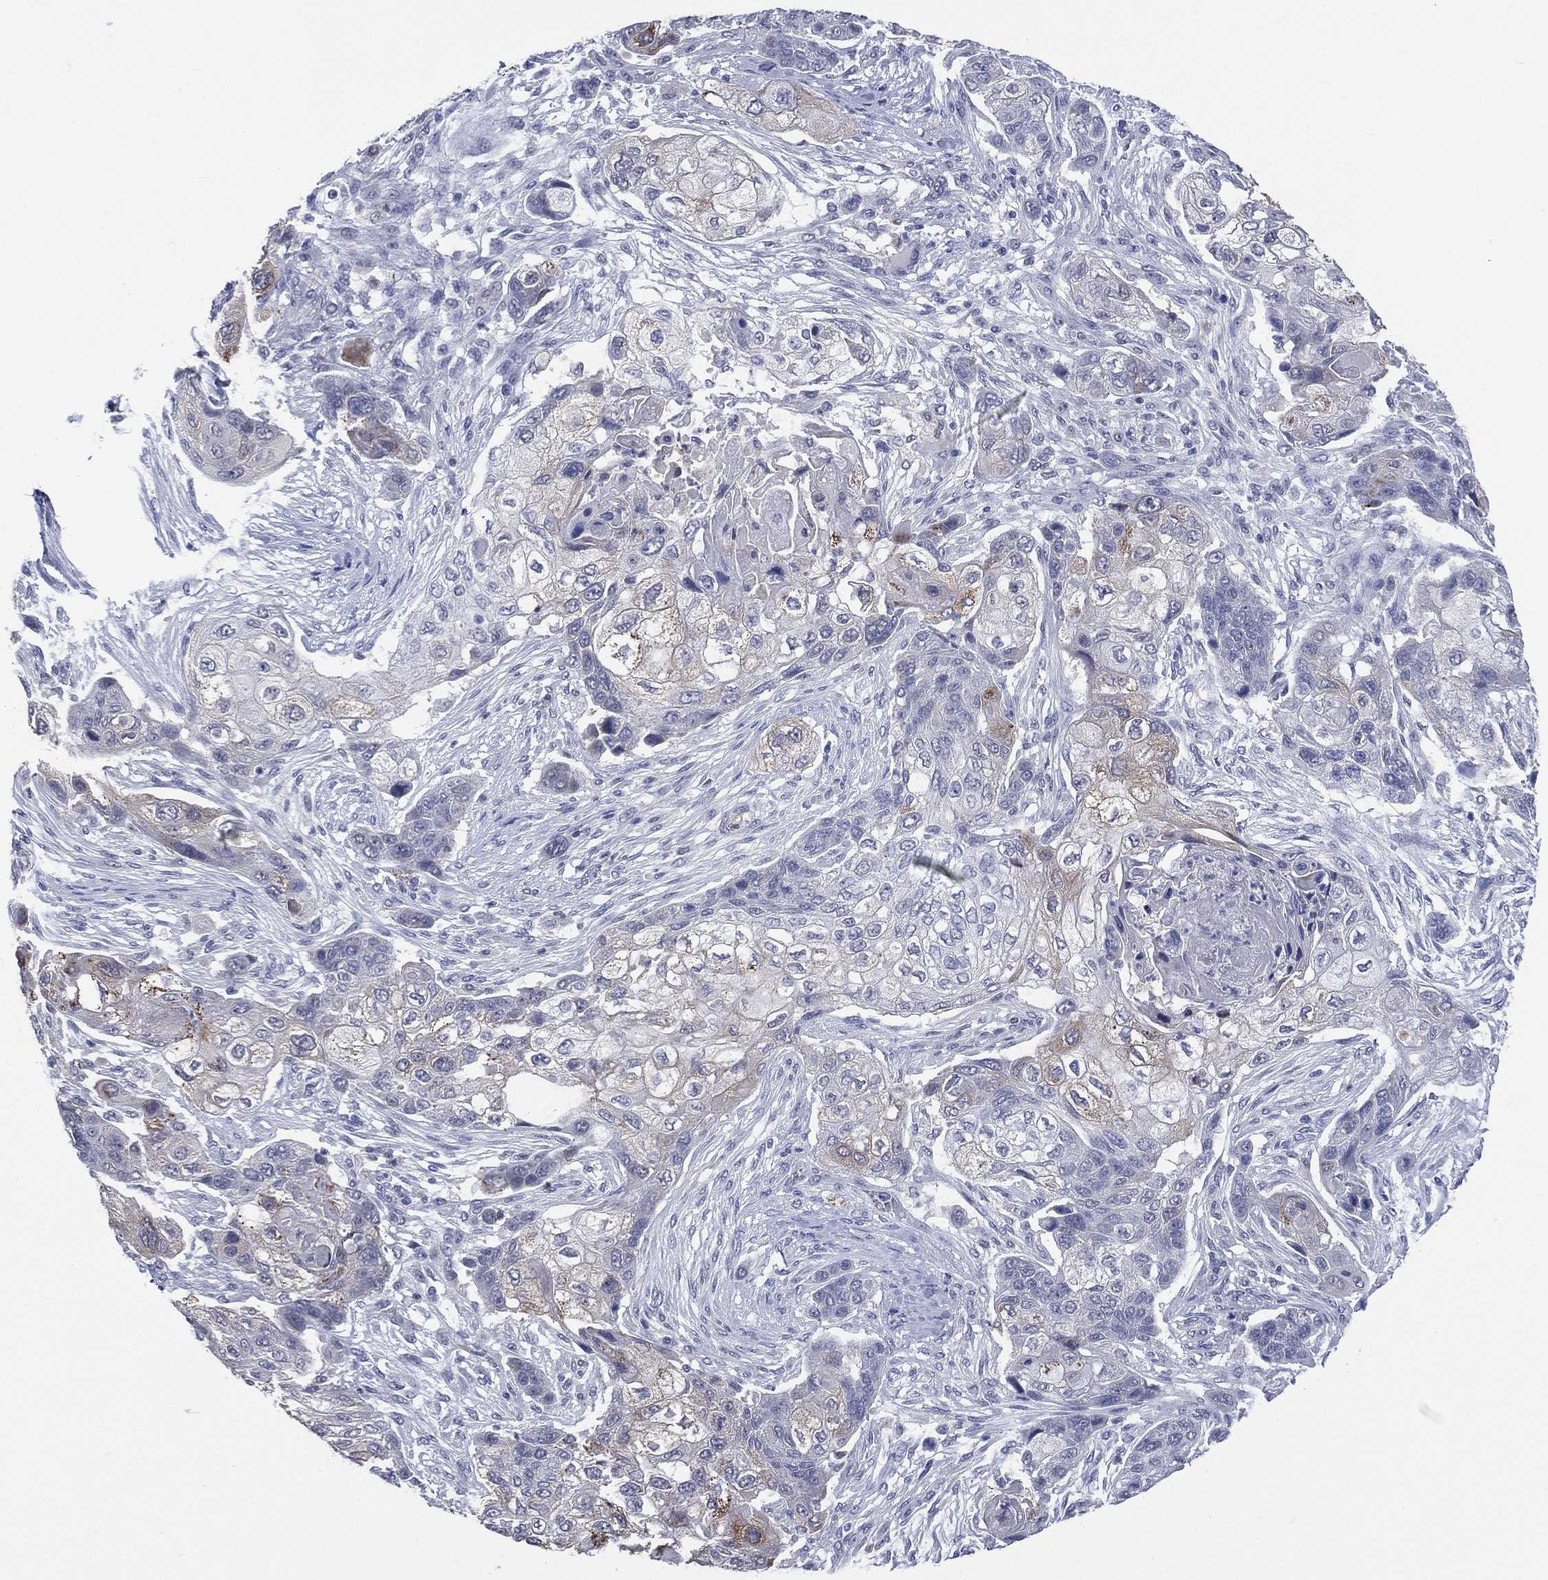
{"staining": {"intensity": "negative", "quantity": "none", "location": "none"}, "tissue": "lung cancer", "cell_type": "Tumor cells", "image_type": "cancer", "snomed": [{"axis": "morphology", "description": "Squamous cell carcinoma, NOS"}, {"axis": "topography", "description": "Lung"}], "caption": "This is a histopathology image of immunohistochemistry staining of squamous cell carcinoma (lung), which shows no expression in tumor cells.", "gene": "AKAP3", "patient": {"sex": "male", "age": 69}}